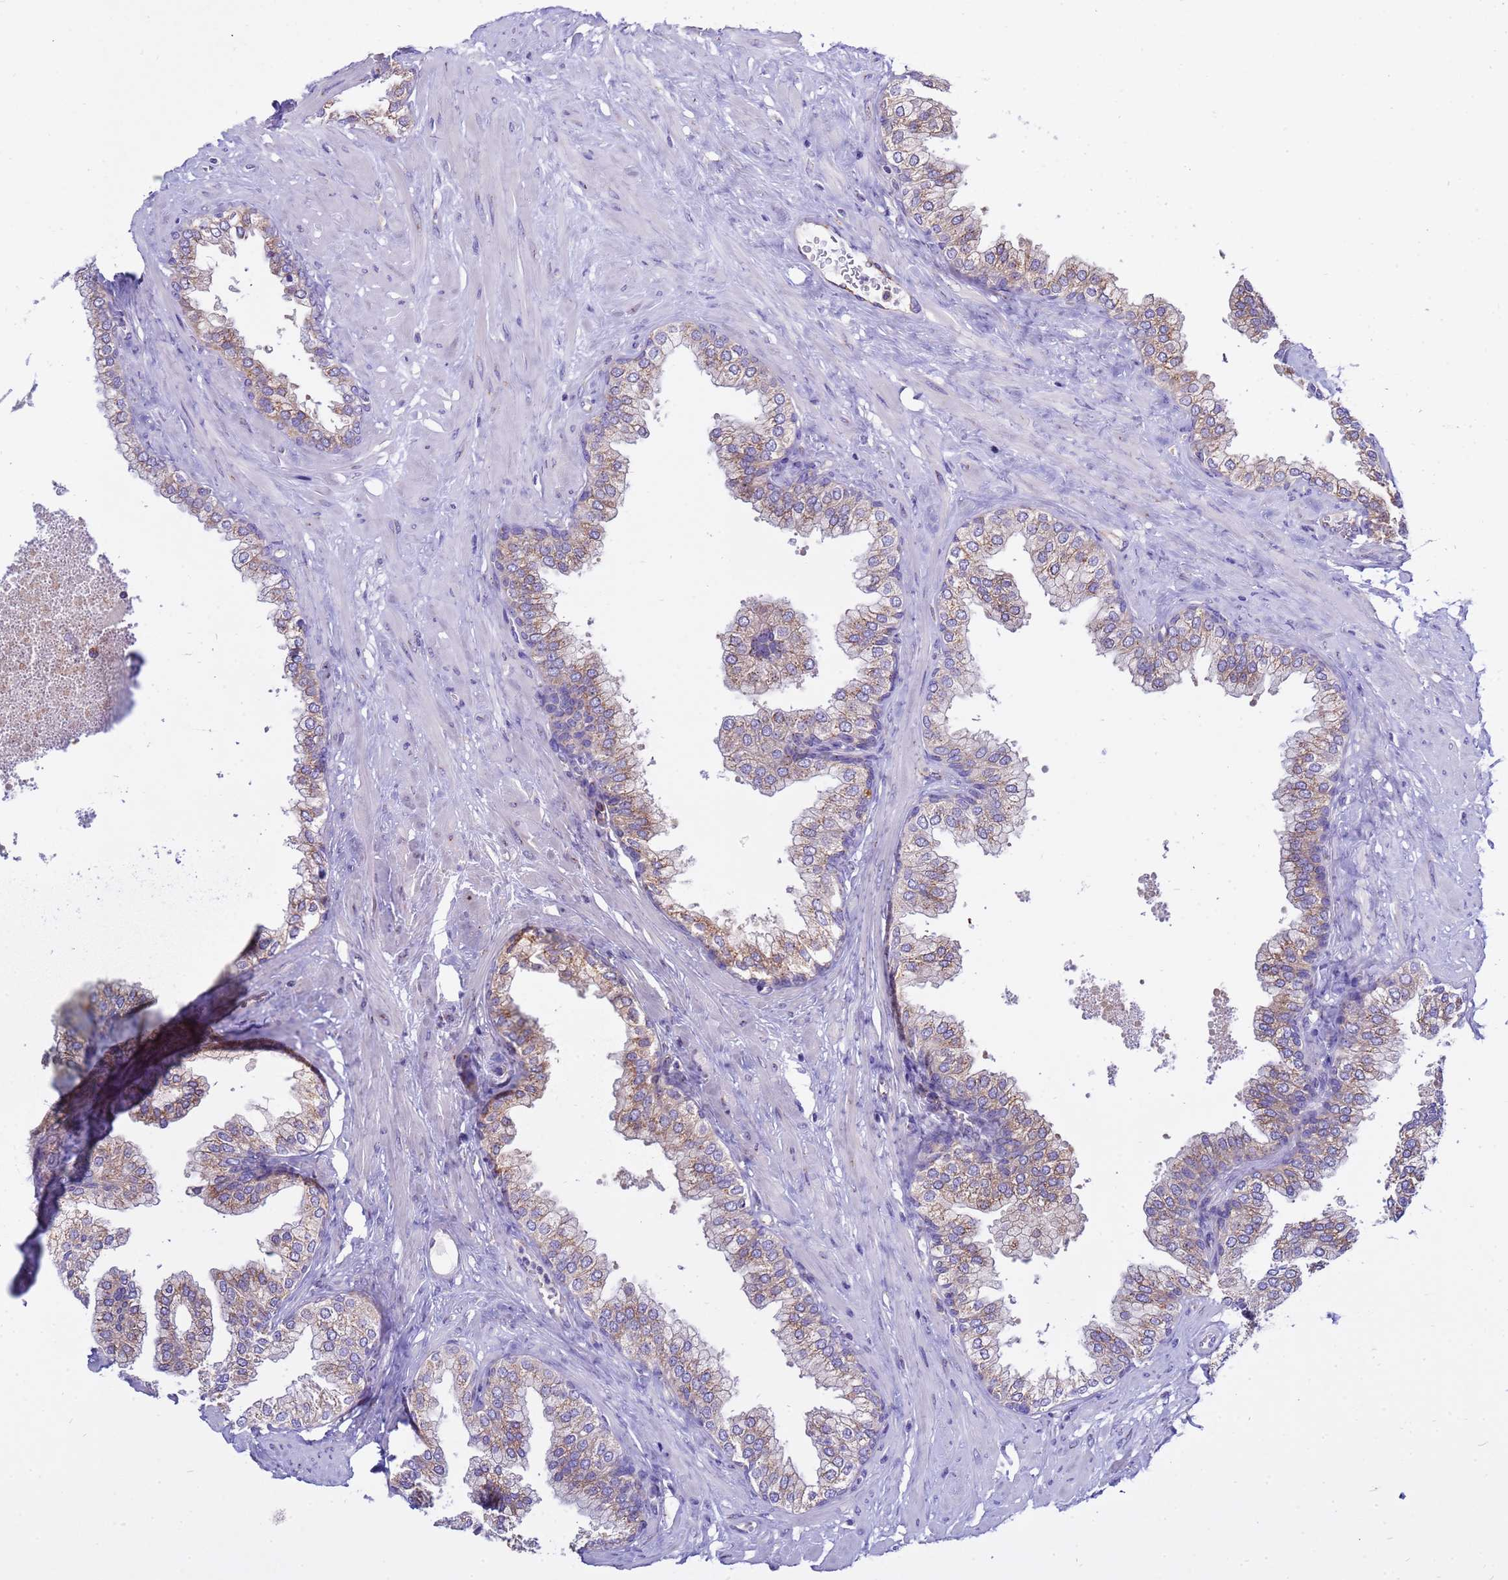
{"staining": {"intensity": "moderate", "quantity": "25%-75%", "location": "cytoplasmic/membranous"}, "tissue": "prostate", "cell_type": "Glandular cells", "image_type": "normal", "snomed": [{"axis": "morphology", "description": "Normal tissue, NOS"}, {"axis": "morphology", "description": "Urothelial carcinoma, Low grade"}, {"axis": "topography", "description": "Urinary bladder"}, {"axis": "topography", "description": "Prostate"}], "caption": "Moderate cytoplasmic/membranous staining for a protein is seen in about 25%-75% of glandular cells of normal prostate using immunohistochemistry.", "gene": "ANAPC1", "patient": {"sex": "male", "age": 60}}